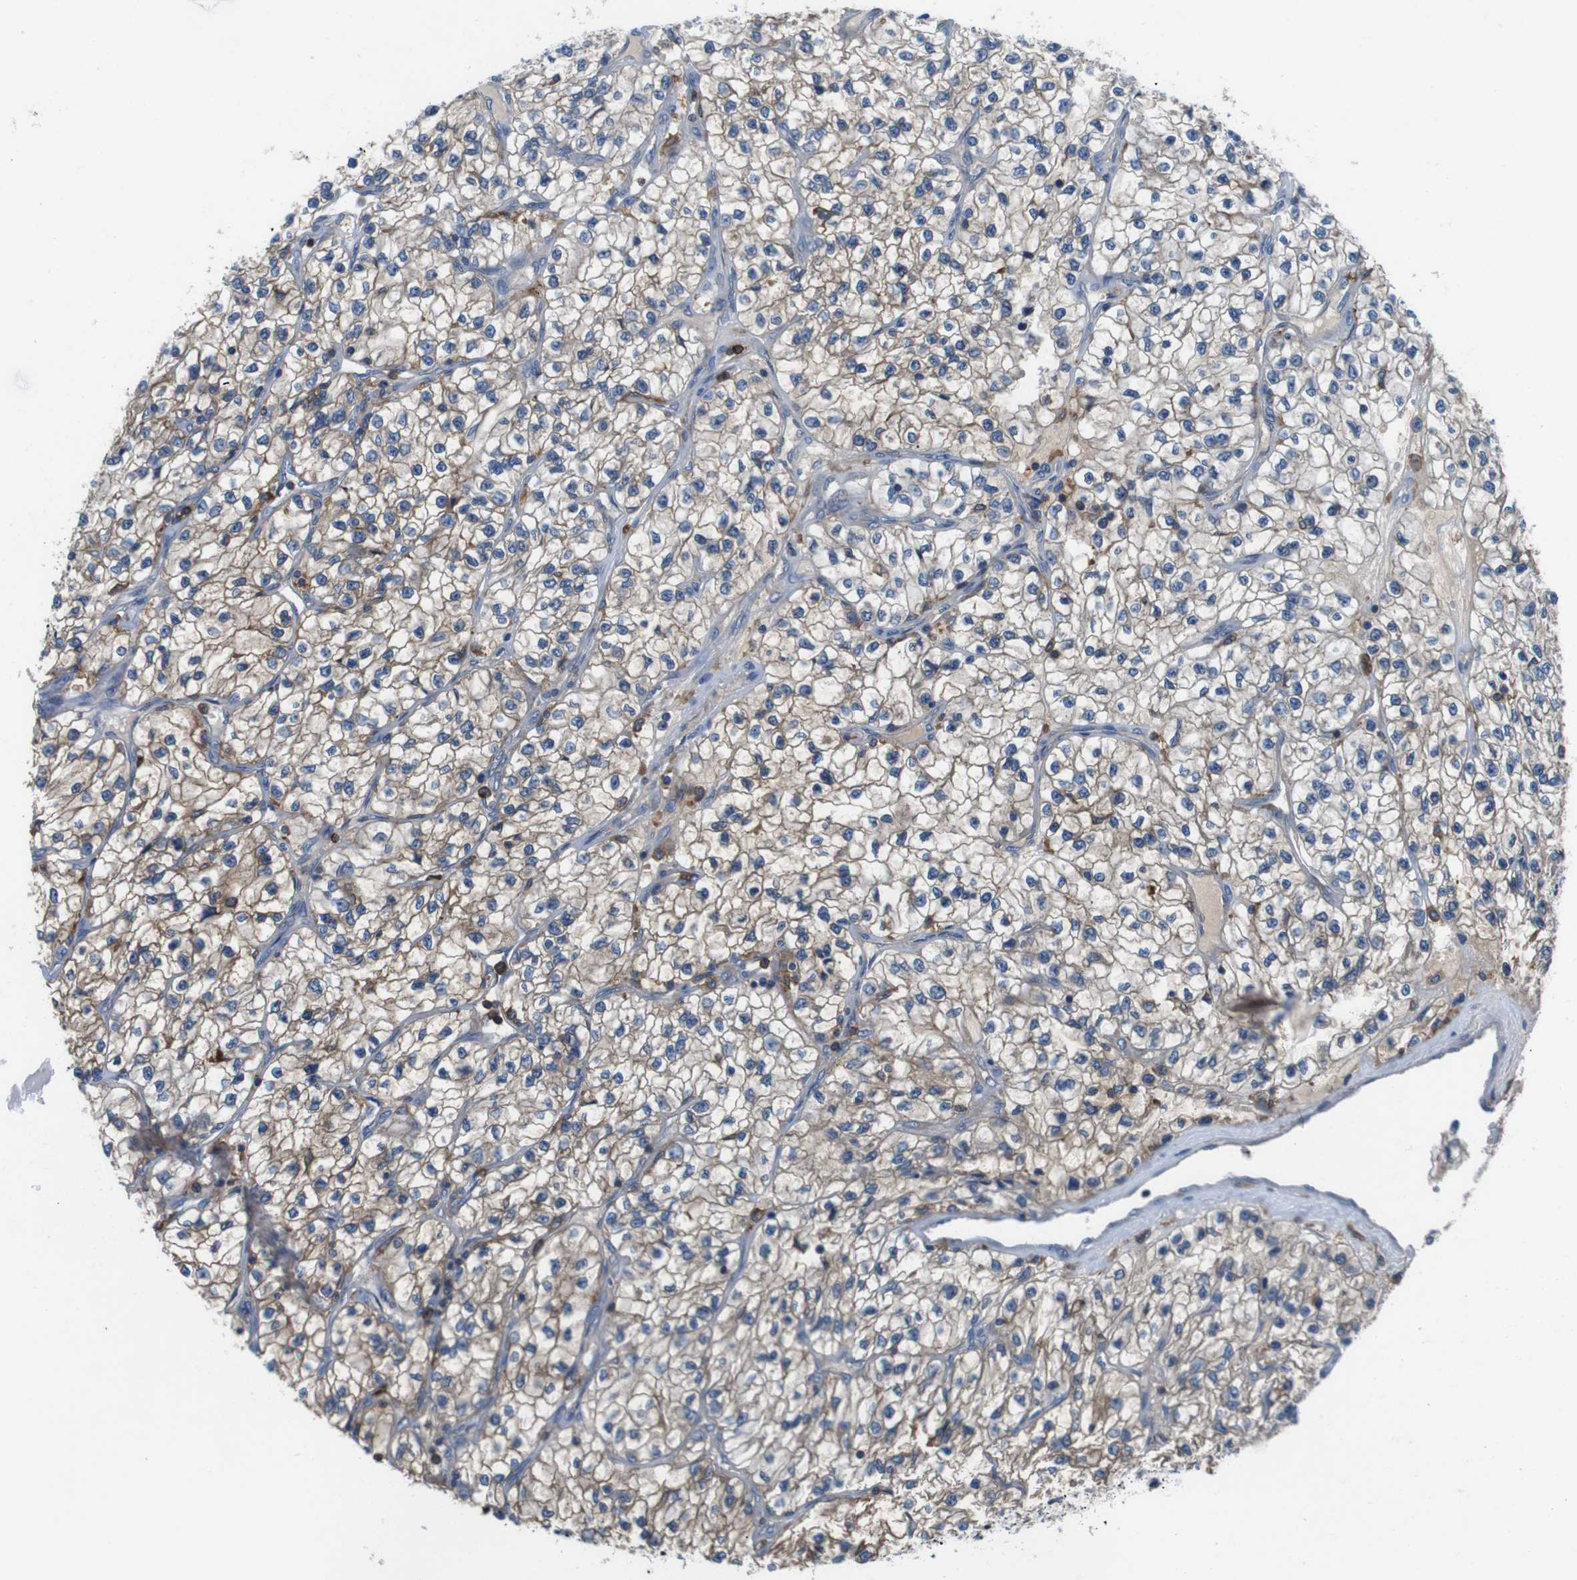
{"staining": {"intensity": "moderate", "quantity": ">75%", "location": "cytoplasmic/membranous"}, "tissue": "renal cancer", "cell_type": "Tumor cells", "image_type": "cancer", "snomed": [{"axis": "morphology", "description": "Adenocarcinoma, NOS"}, {"axis": "topography", "description": "Kidney"}], "caption": "Brown immunohistochemical staining in renal cancer (adenocarcinoma) exhibits moderate cytoplasmic/membranous positivity in about >75% of tumor cells. Nuclei are stained in blue.", "gene": "CD300C", "patient": {"sex": "female", "age": 57}}